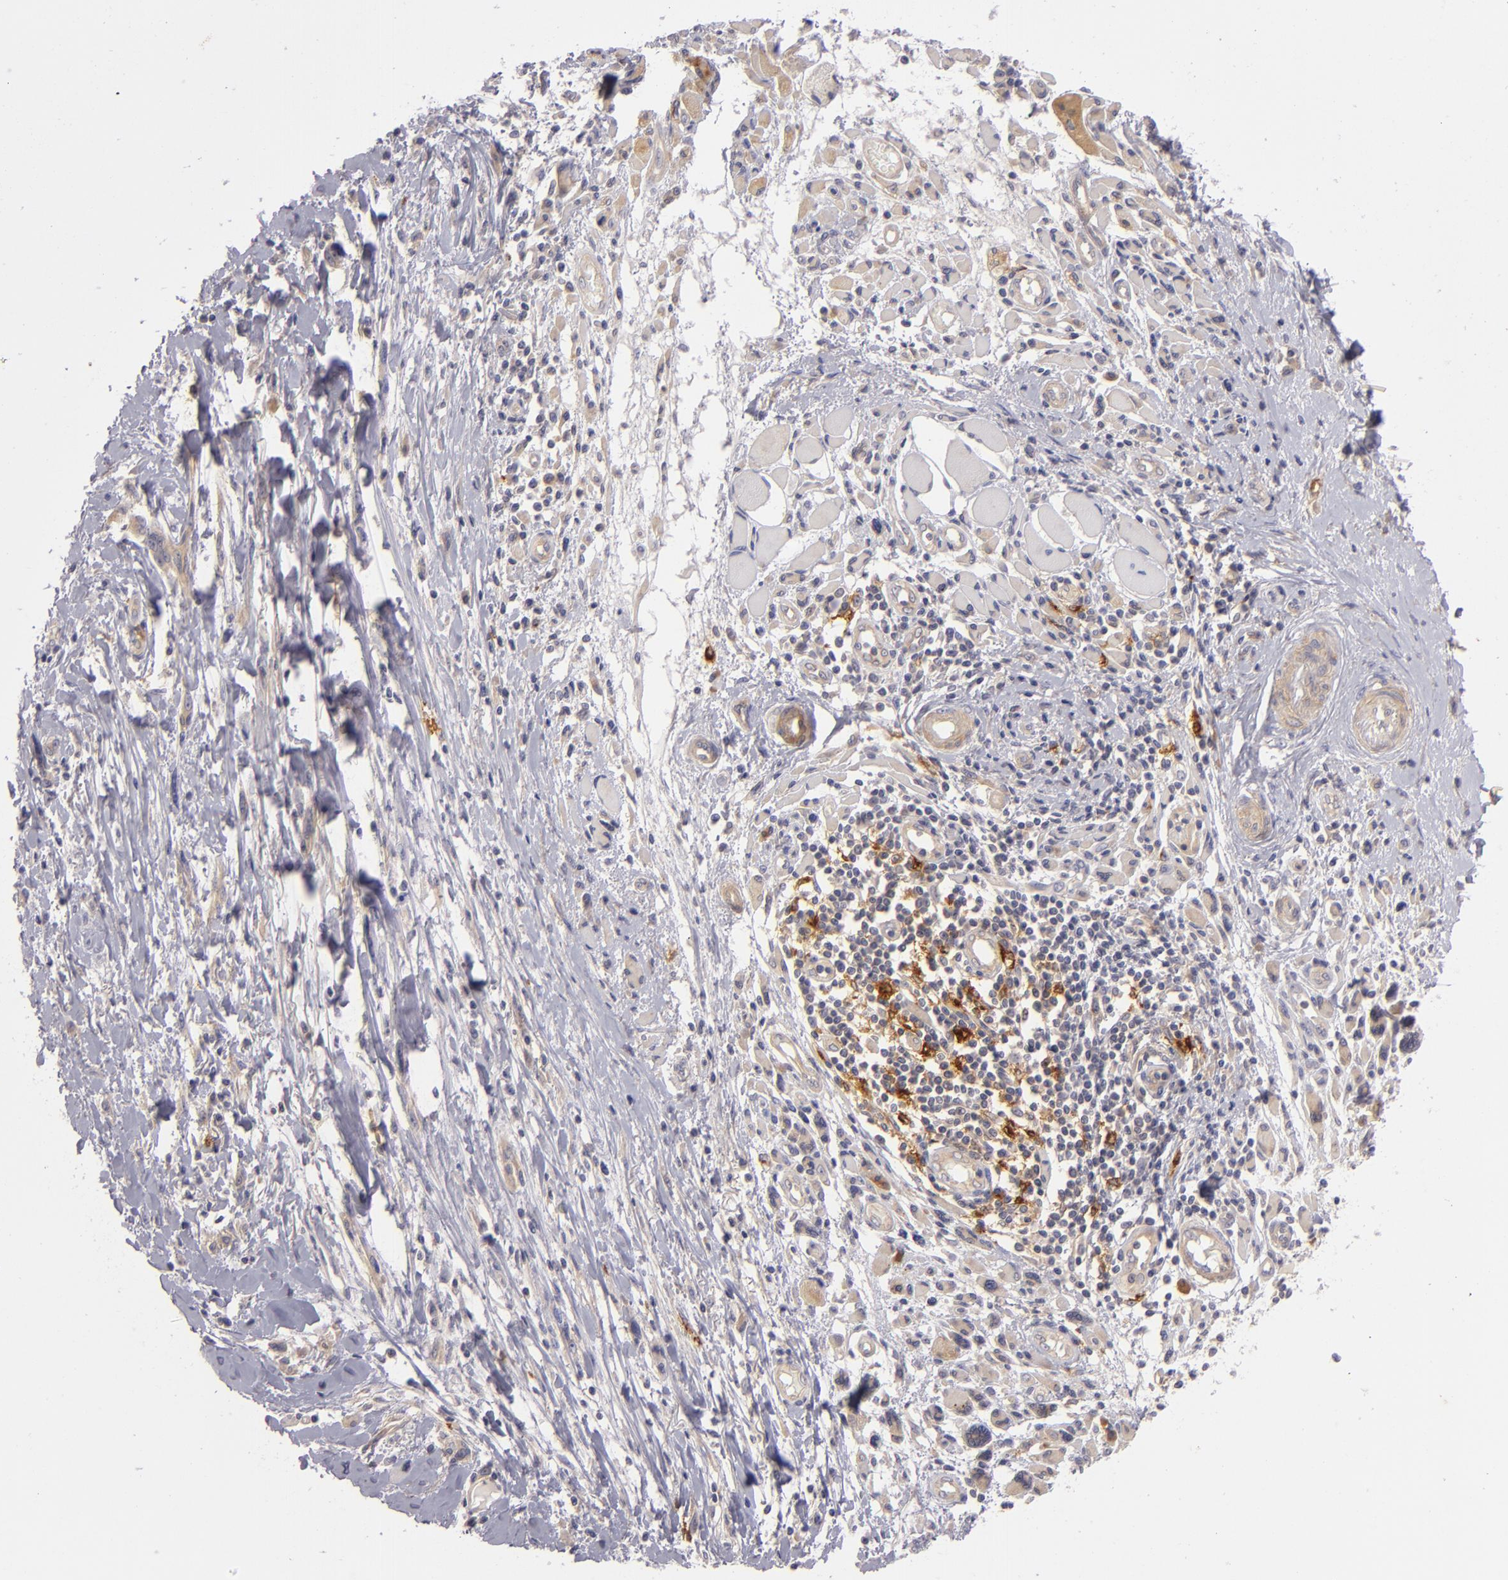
{"staining": {"intensity": "weak", "quantity": "25%-75%", "location": "cytoplasmic/membranous"}, "tissue": "melanoma", "cell_type": "Tumor cells", "image_type": "cancer", "snomed": [{"axis": "morphology", "description": "Malignant melanoma, NOS"}, {"axis": "topography", "description": "Skin"}], "caption": "Immunohistochemistry histopathology image of malignant melanoma stained for a protein (brown), which reveals low levels of weak cytoplasmic/membranous expression in approximately 25%-75% of tumor cells.", "gene": "CD83", "patient": {"sex": "male", "age": 91}}